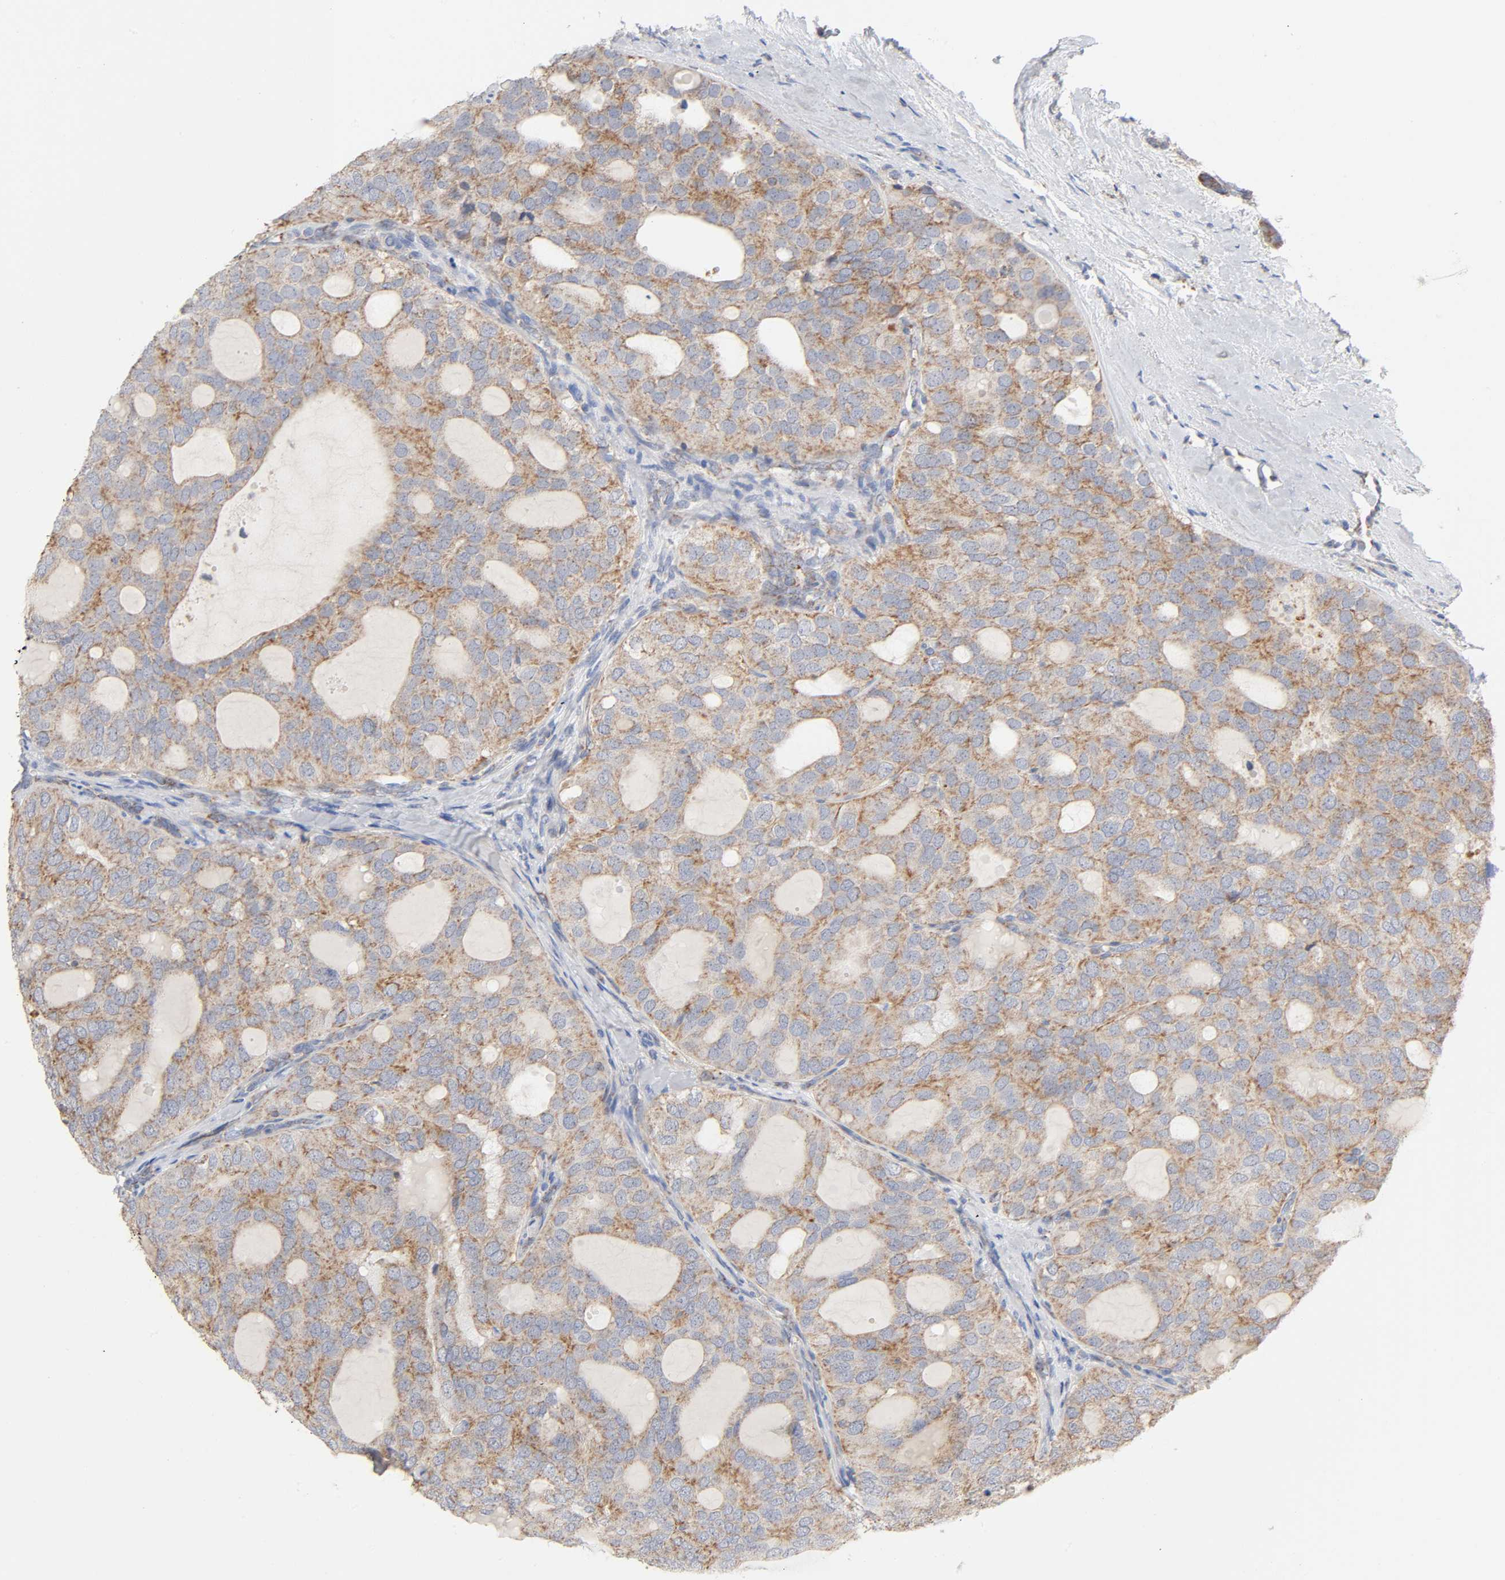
{"staining": {"intensity": "moderate", "quantity": "25%-75%", "location": "cytoplasmic/membranous"}, "tissue": "thyroid cancer", "cell_type": "Tumor cells", "image_type": "cancer", "snomed": [{"axis": "morphology", "description": "Follicular adenoma carcinoma, NOS"}, {"axis": "topography", "description": "Thyroid gland"}], "caption": "Immunohistochemical staining of human thyroid follicular adenoma carcinoma demonstrates medium levels of moderate cytoplasmic/membranous positivity in about 25%-75% of tumor cells. The staining is performed using DAB brown chromogen to label protein expression. The nuclei are counter-stained blue using hematoxylin.", "gene": "SYT16", "patient": {"sex": "male", "age": 75}}